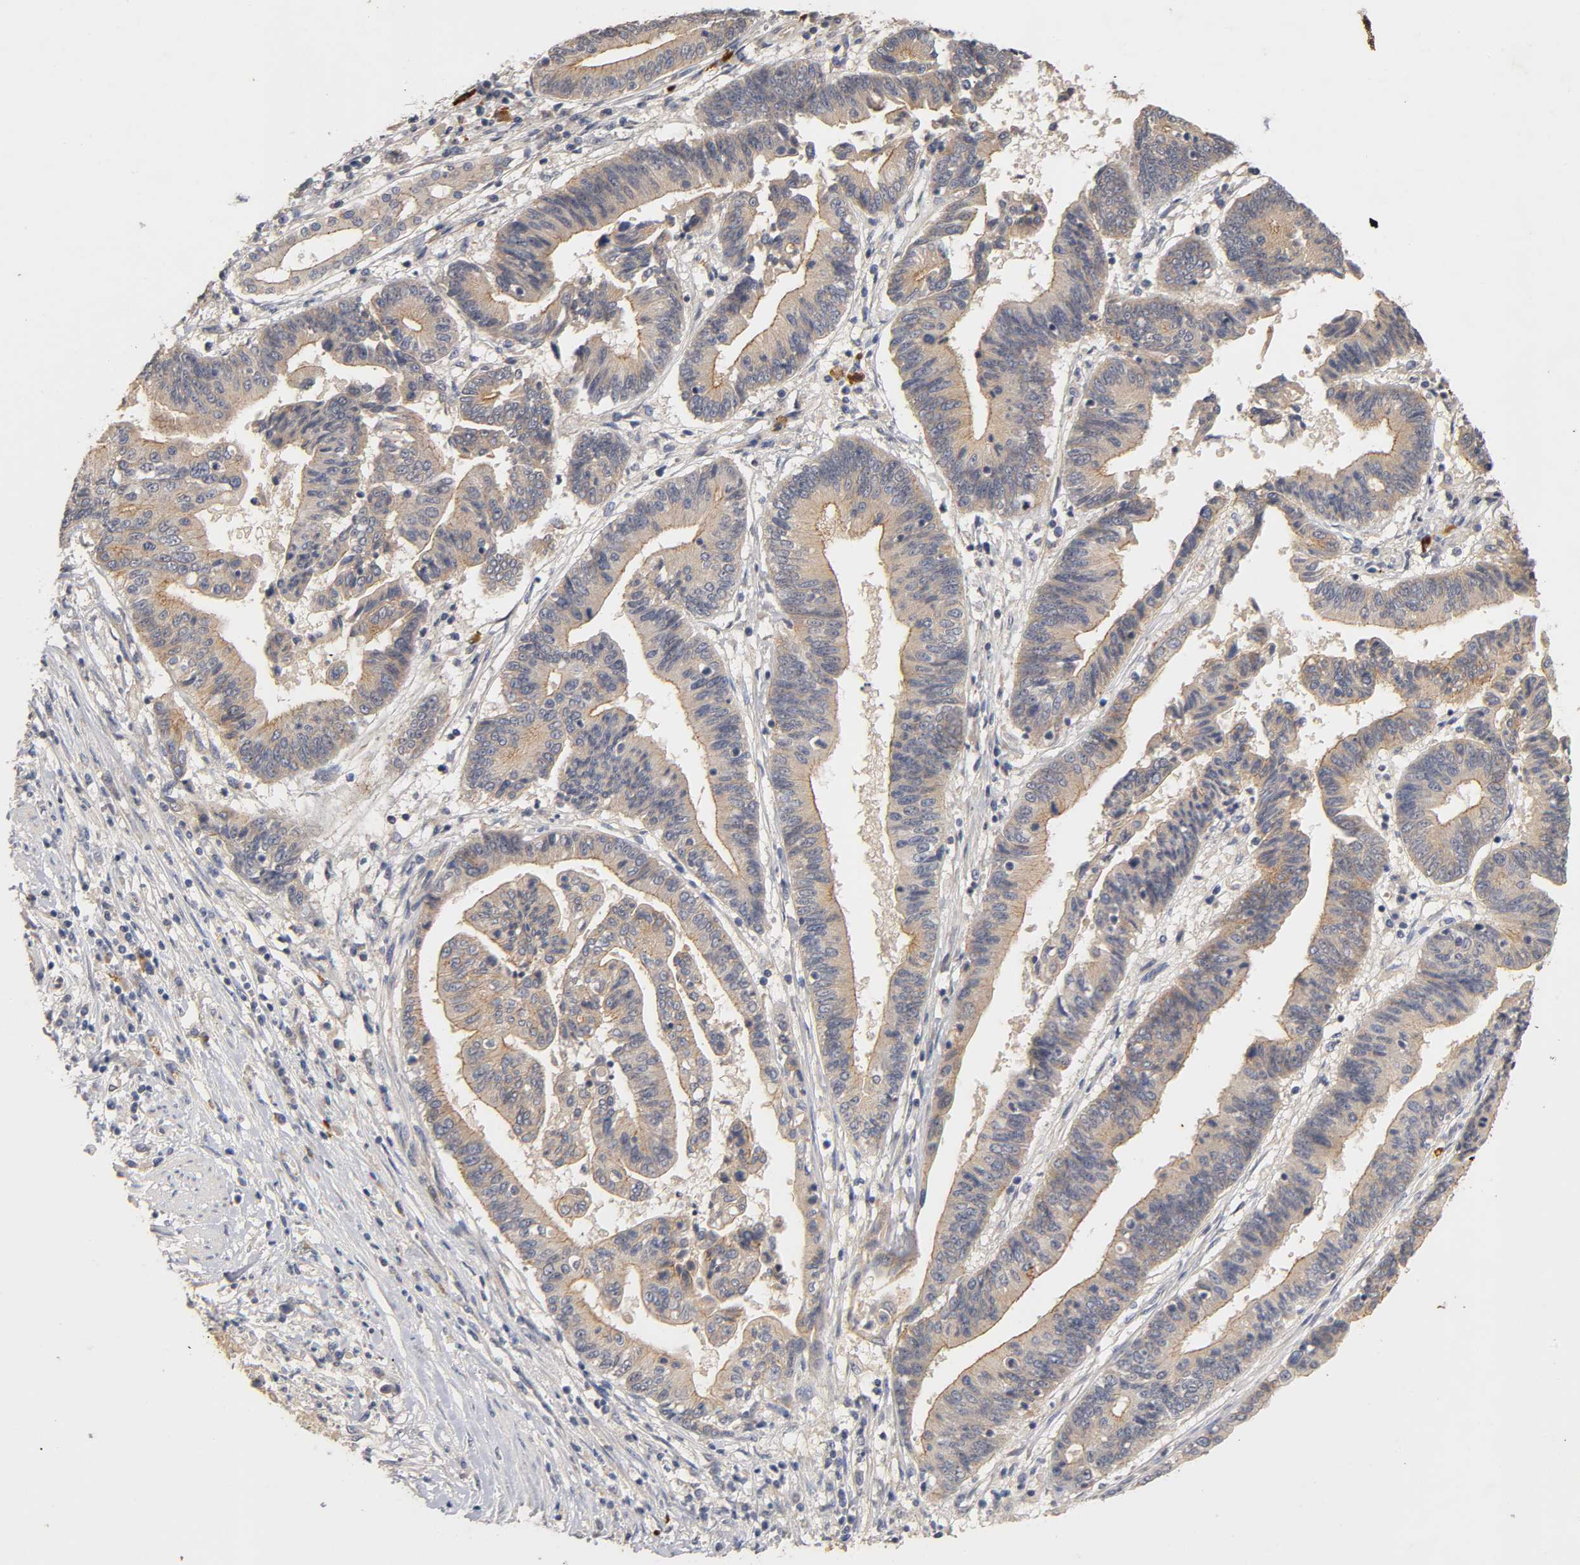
{"staining": {"intensity": "moderate", "quantity": ">75%", "location": "cytoplasmic/membranous"}, "tissue": "pancreatic cancer", "cell_type": "Tumor cells", "image_type": "cancer", "snomed": [{"axis": "morphology", "description": "Adenocarcinoma, NOS"}, {"axis": "topography", "description": "Pancreas"}], "caption": "Tumor cells demonstrate medium levels of moderate cytoplasmic/membranous positivity in about >75% of cells in human pancreatic adenocarcinoma. (DAB IHC with brightfield microscopy, high magnification).", "gene": "PDZD11", "patient": {"sex": "female", "age": 48}}